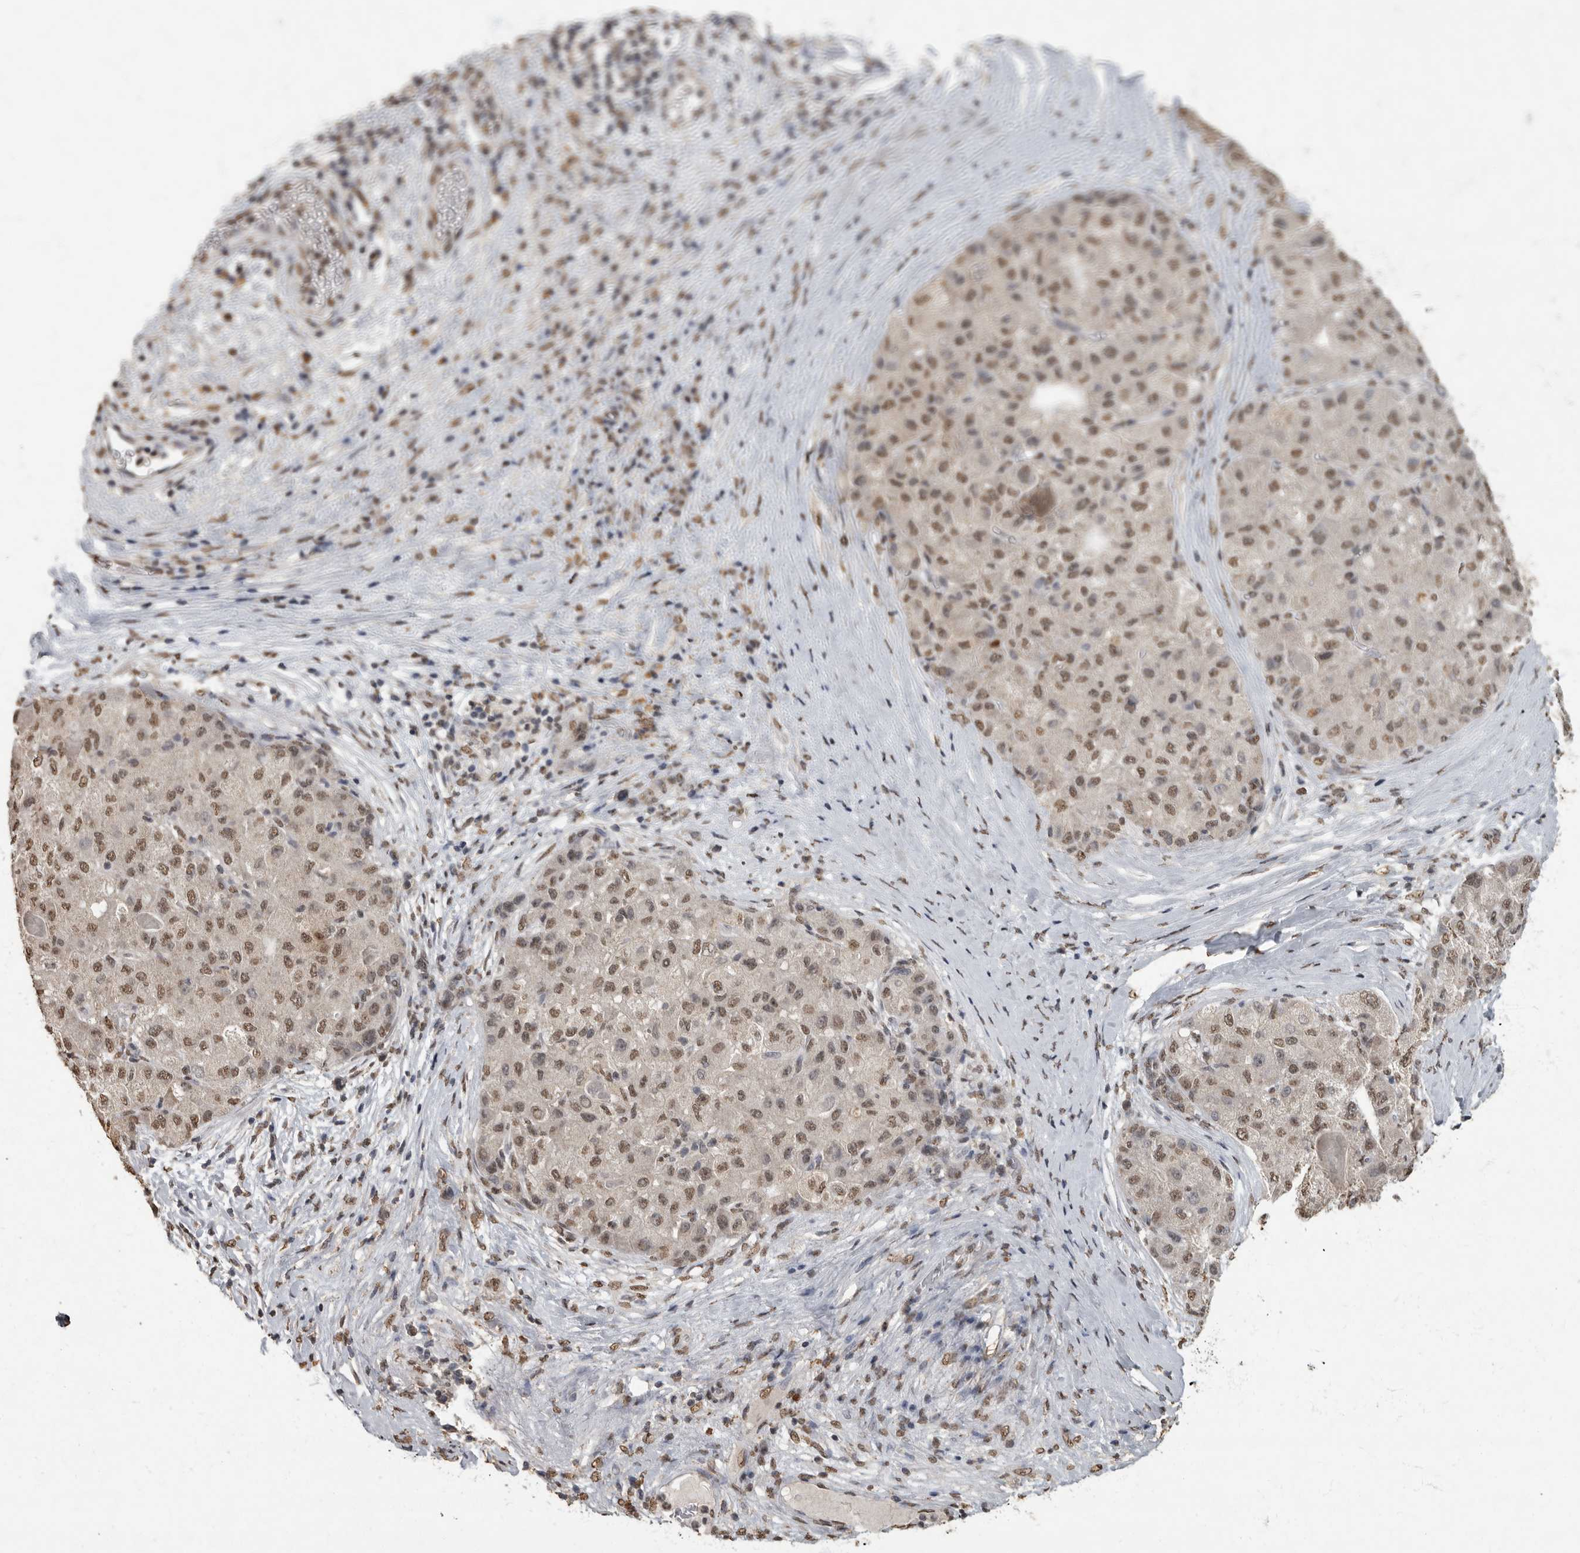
{"staining": {"intensity": "weak", "quantity": ">75%", "location": "nuclear"}, "tissue": "liver cancer", "cell_type": "Tumor cells", "image_type": "cancer", "snomed": [{"axis": "morphology", "description": "Carcinoma, Hepatocellular, NOS"}, {"axis": "topography", "description": "Liver"}], "caption": "A high-resolution image shows IHC staining of hepatocellular carcinoma (liver), which displays weak nuclear staining in about >75% of tumor cells.", "gene": "NBL1", "patient": {"sex": "male", "age": 80}}